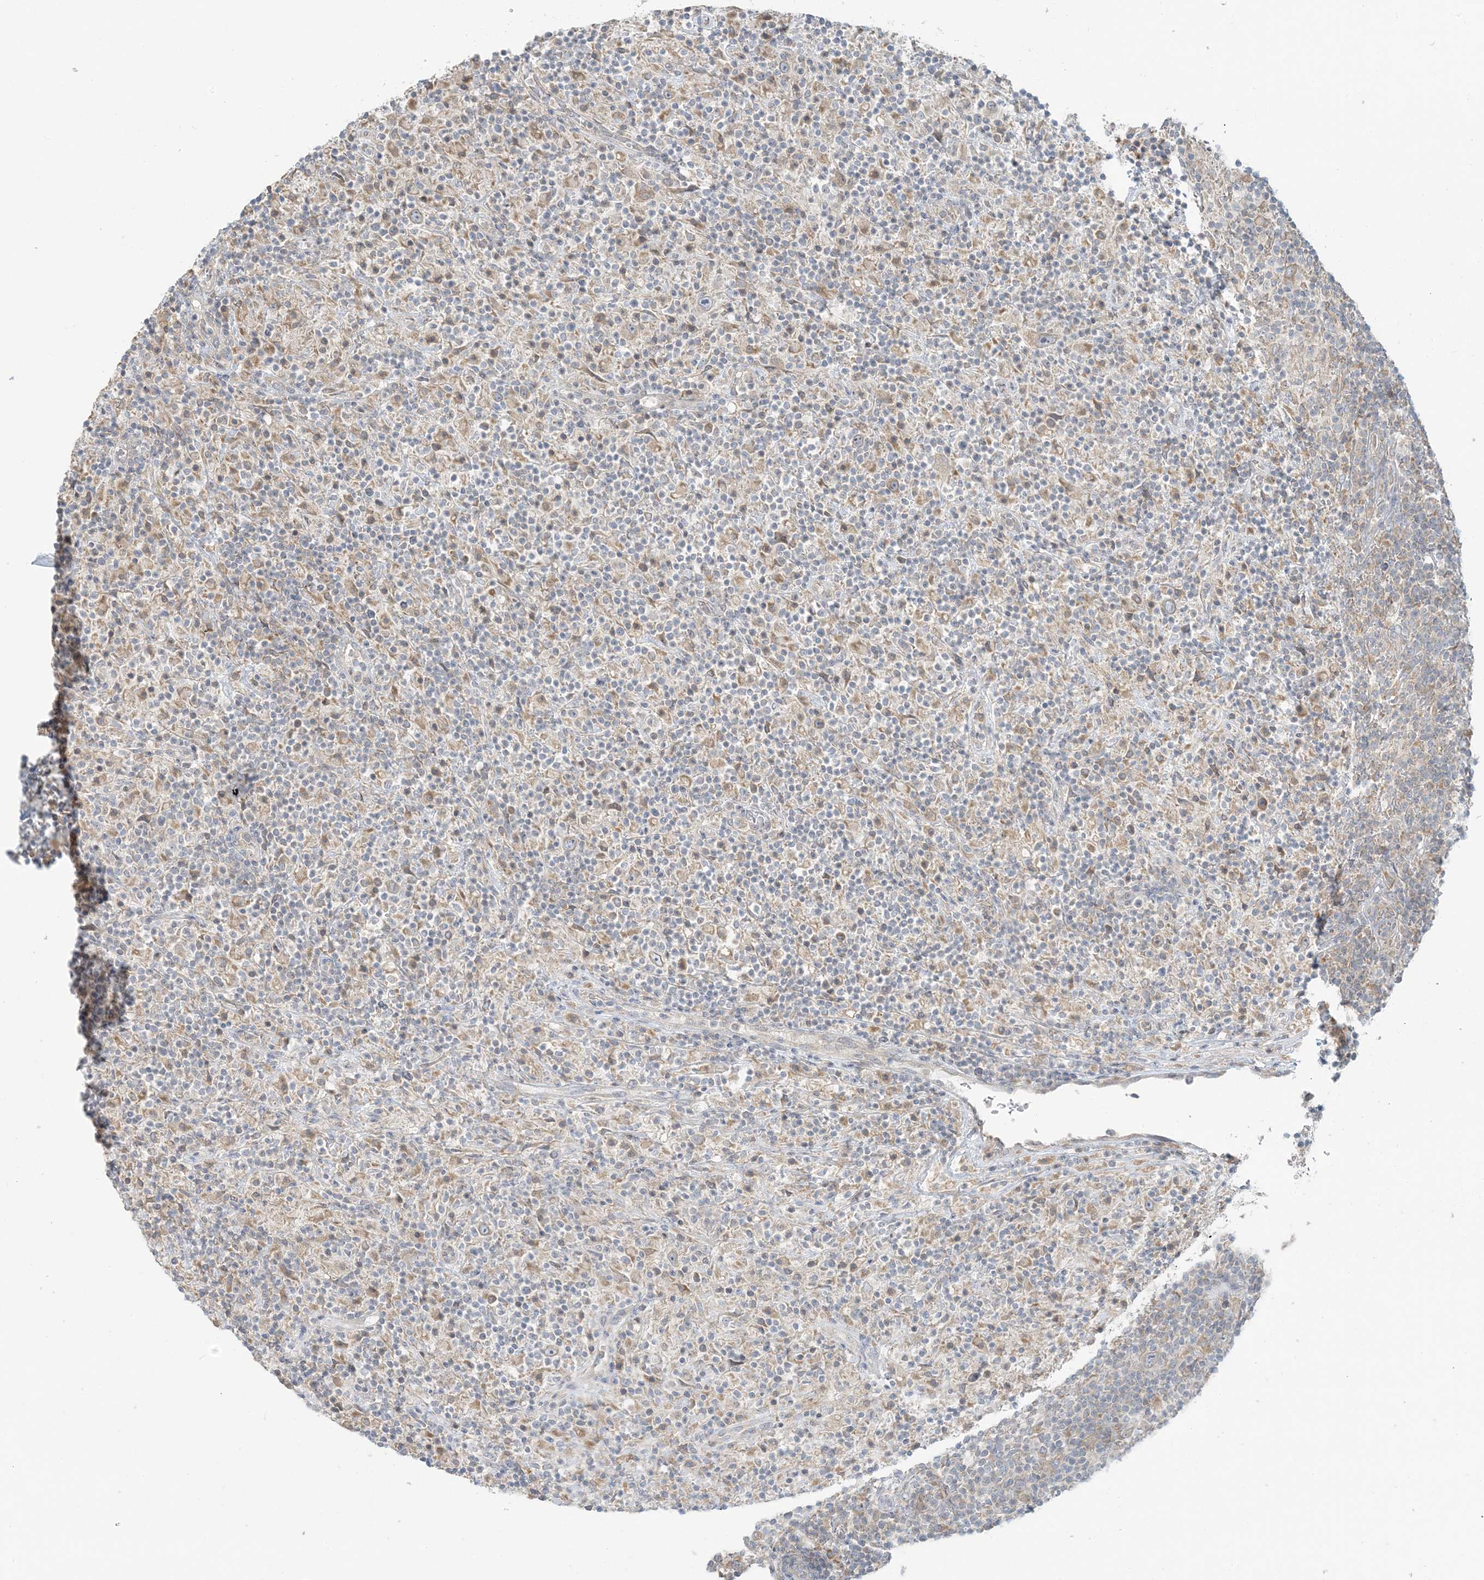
{"staining": {"intensity": "weak", "quantity": "25%-75%", "location": "cytoplasmic/membranous"}, "tissue": "lymphoma", "cell_type": "Tumor cells", "image_type": "cancer", "snomed": [{"axis": "morphology", "description": "Hodgkin's disease, NOS"}, {"axis": "topography", "description": "Lymph node"}], "caption": "Immunohistochemistry of lymphoma exhibits low levels of weak cytoplasmic/membranous positivity in approximately 25%-75% of tumor cells.", "gene": "EEFSEC", "patient": {"sex": "male", "age": 70}}